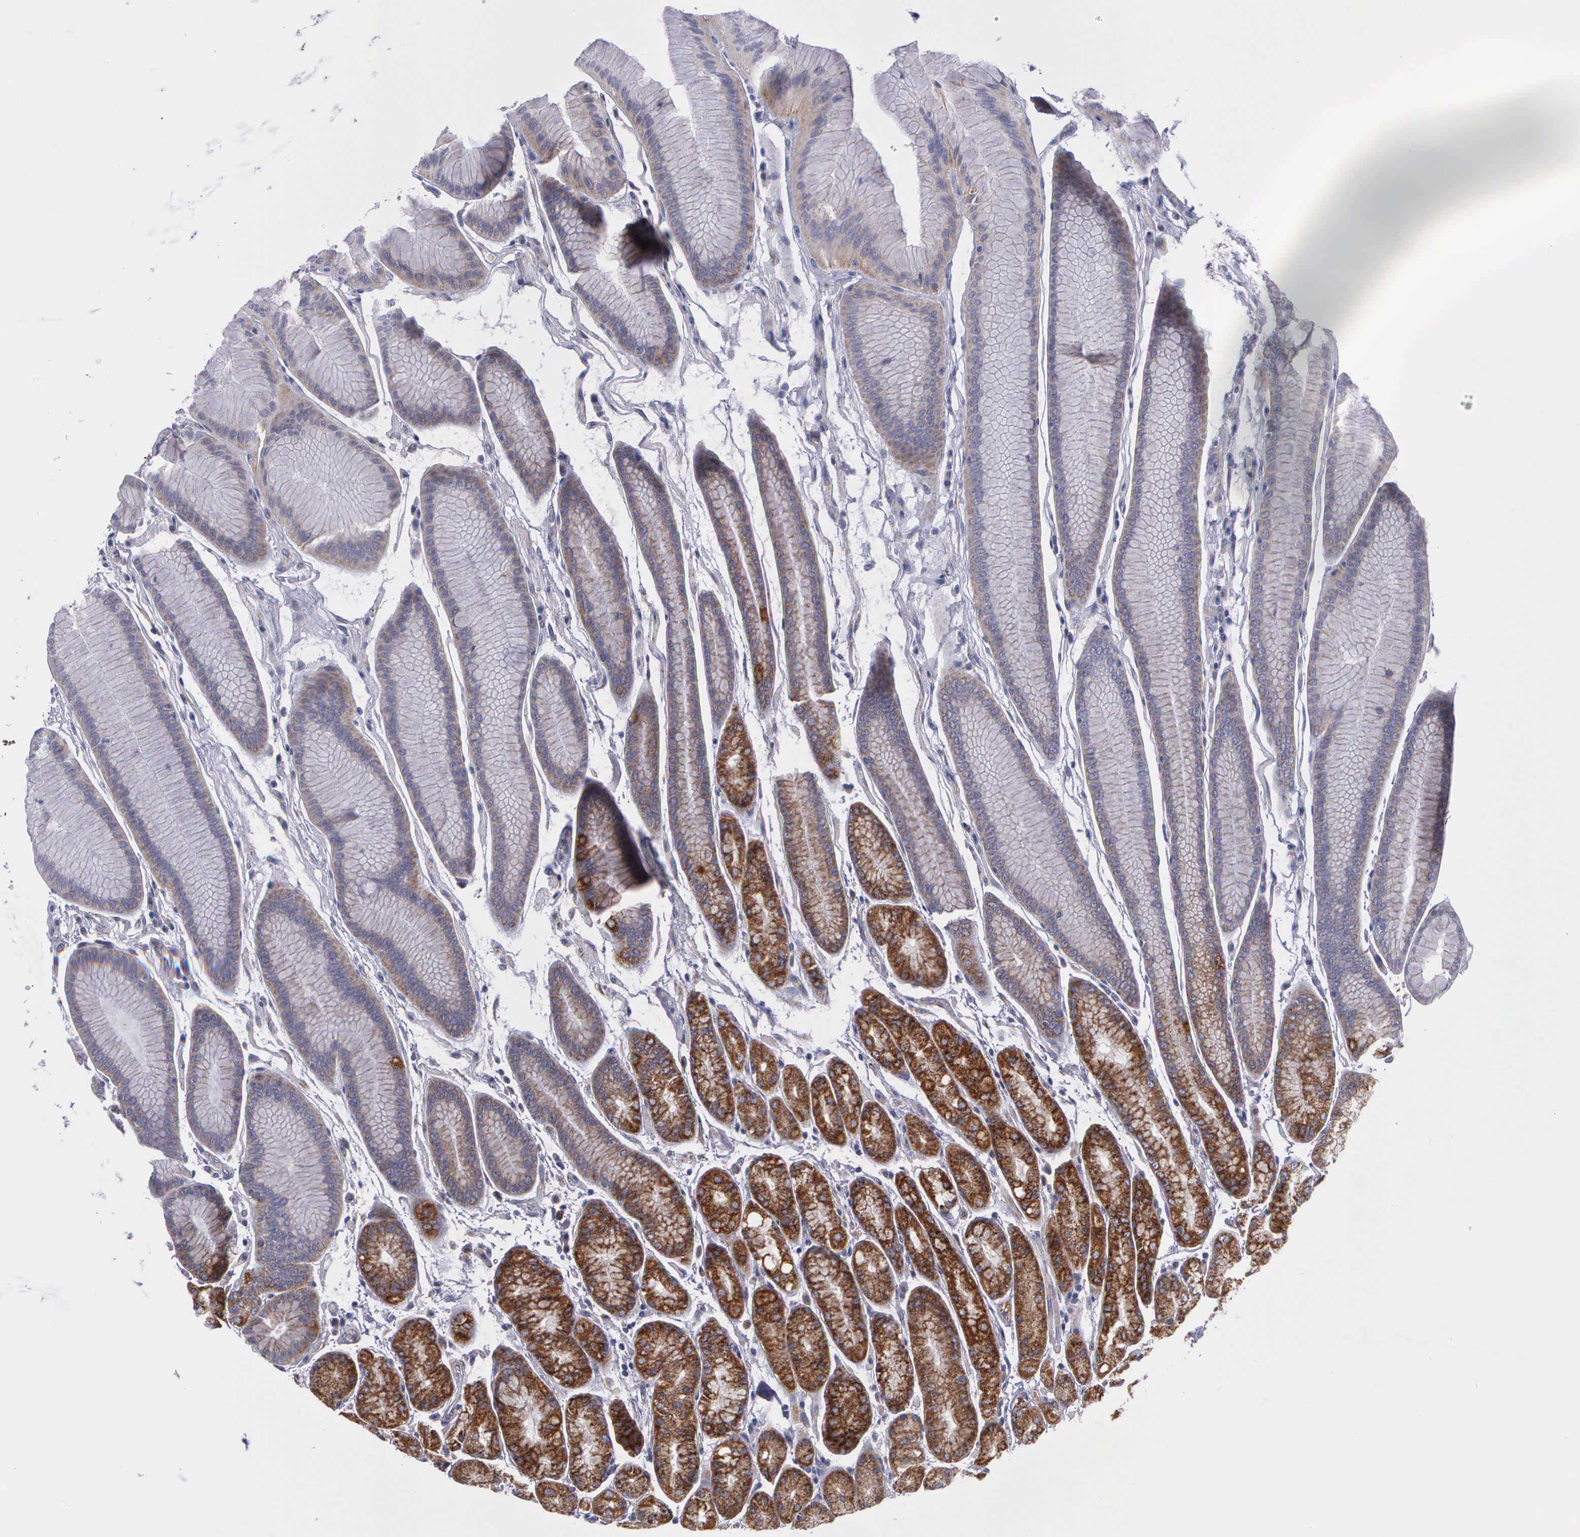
{"staining": {"intensity": "strong", "quantity": ">75%", "location": "cytoplasmic/membranous"}, "tissue": "stomach", "cell_type": "Glandular cells", "image_type": "normal", "snomed": [{"axis": "morphology", "description": "Normal tissue, NOS"}, {"axis": "topography", "description": "Stomach, upper"}], "caption": "Immunohistochemical staining of unremarkable human stomach demonstrates high levels of strong cytoplasmic/membranous positivity in about >75% of glandular cells. (brown staining indicates protein expression, while blue staining denotes nuclei).", "gene": "SYNJ2BP", "patient": {"sex": "male", "age": 72}}